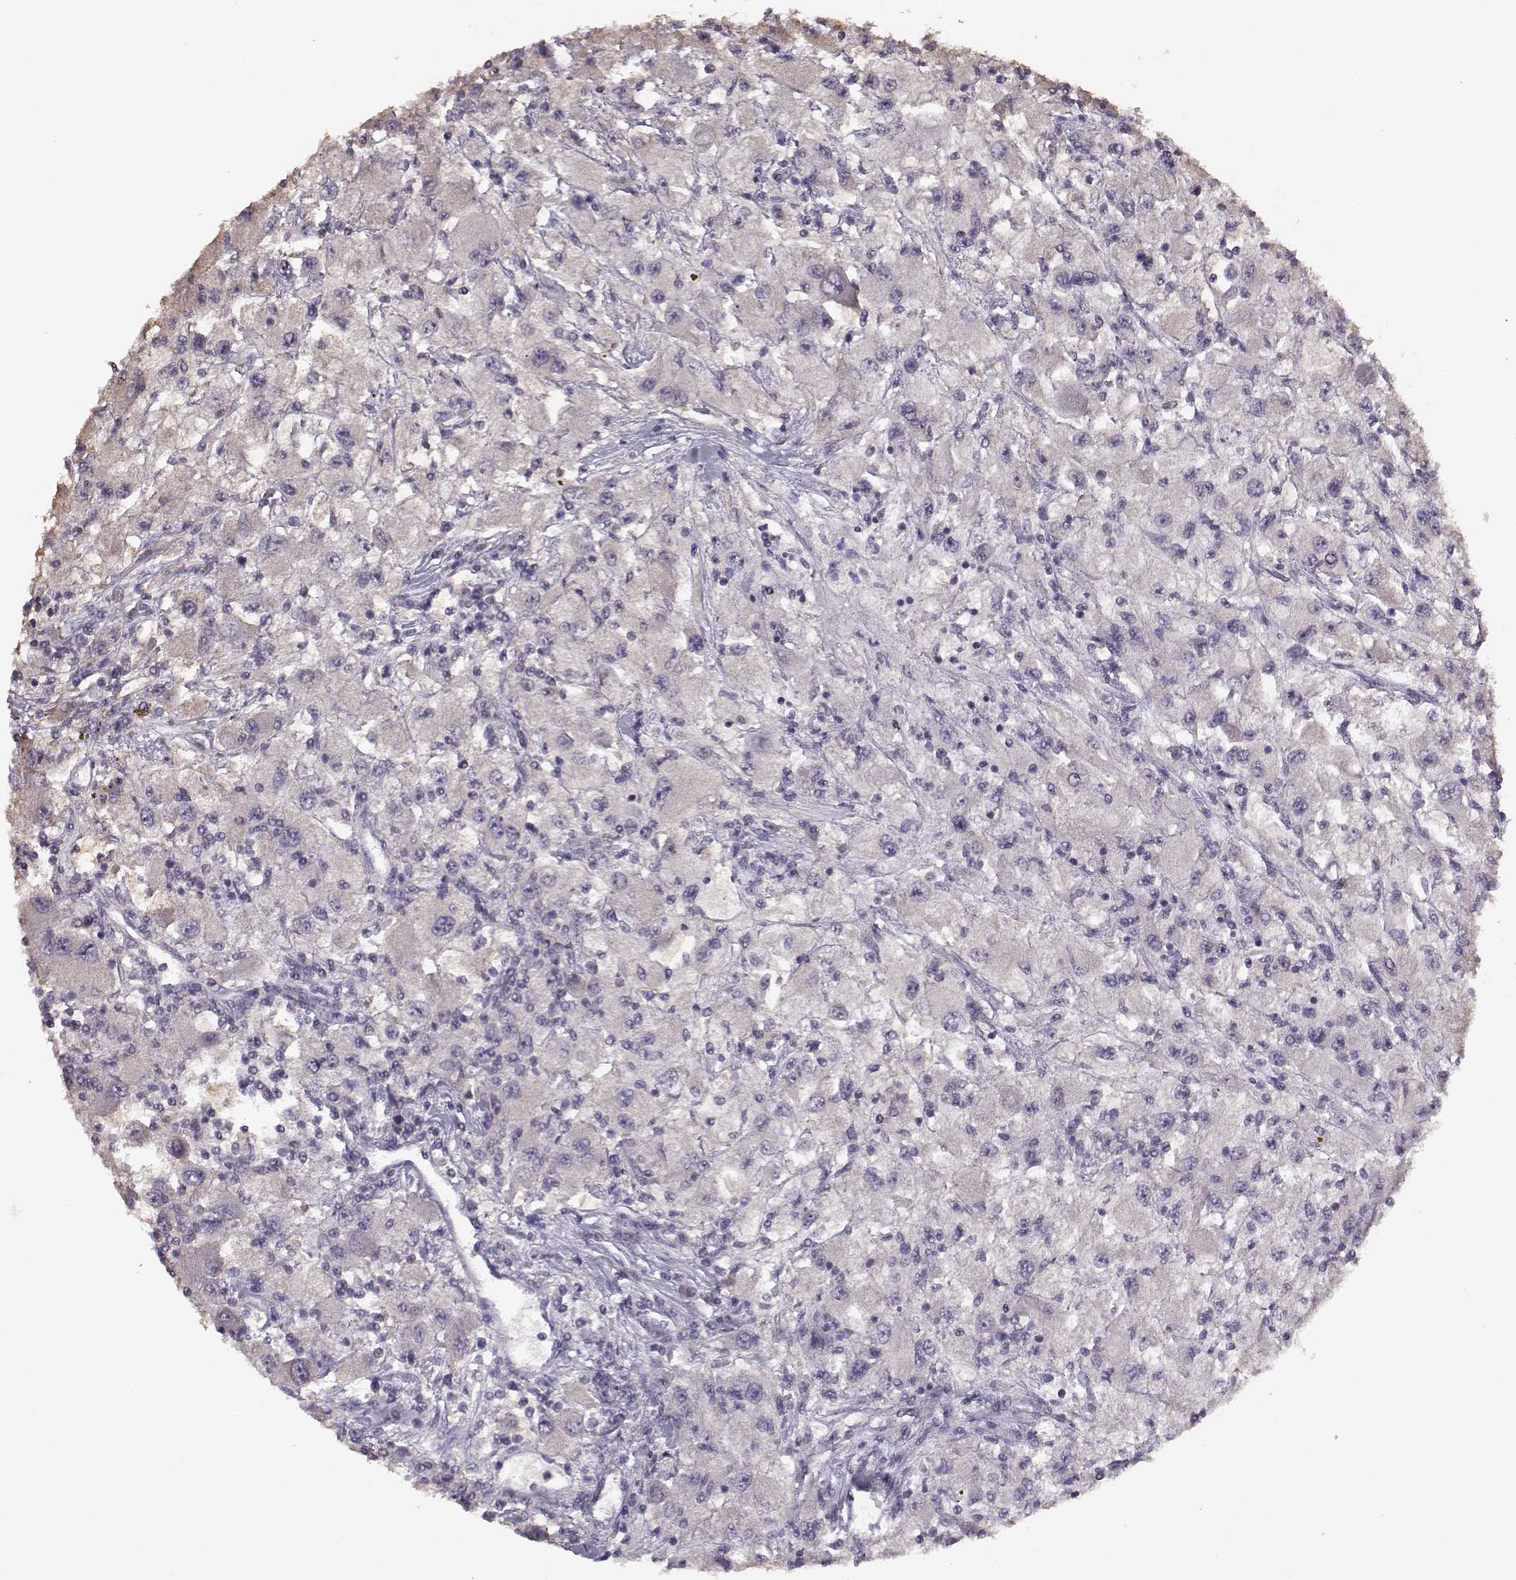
{"staining": {"intensity": "negative", "quantity": "none", "location": "none"}, "tissue": "renal cancer", "cell_type": "Tumor cells", "image_type": "cancer", "snomed": [{"axis": "morphology", "description": "Adenocarcinoma, NOS"}, {"axis": "topography", "description": "Kidney"}], "caption": "This image is of adenocarcinoma (renal) stained with IHC to label a protein in brown with the nuclei are counter-stained blue. There is no staining in tumor cells. The staining was performed using DAB (3,3'-diaminobenzidine) to visualize the protein expression in brown, while the nuclei were stained in blue with hematoxylin (Magnification: 20x).", "gene": "UROC1", "patient": {"sex": "female", "age": 67}}